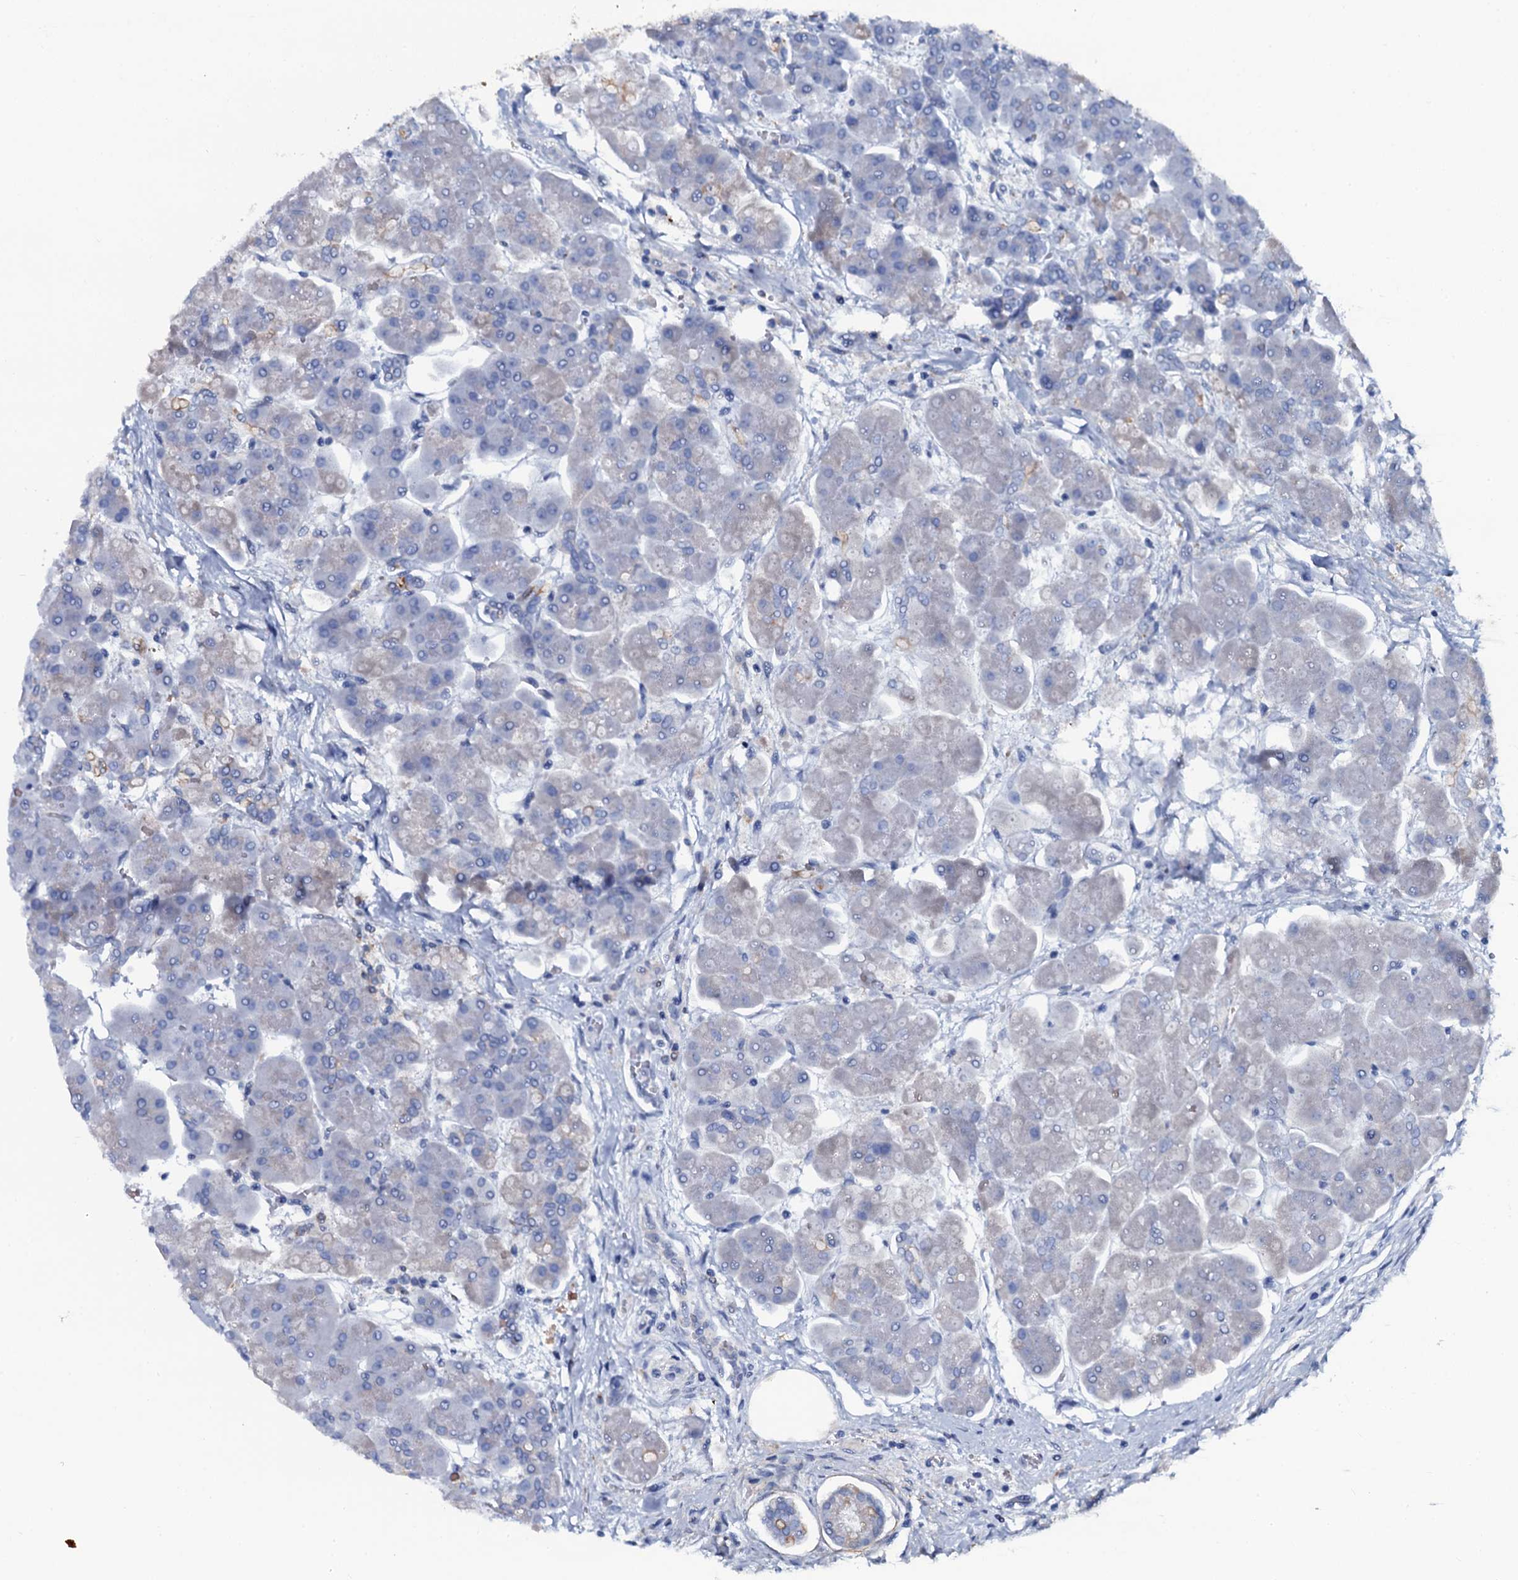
{"staining": {"intensity": "weak", "quantity": "25%-75%", "location": "cytoplasmic/membranous"}, "tissue": "pancreas", "cell_type": "Exocrine glandular cells", "image_type": "normal", "snomed": [{"axis": "morphology", "description": "Normal tissue, NOS"}, {"axis": "topography", "description": "Pancreas"}], "caption": "A brown stain highlights weak cytoplasmic/membranous positivity of a protein in exocrine glandular cells of unremarkable pancreas. (brown staining indicates protein expression, while blue staining denotes nuclei).", "gene": "OTOL1", "patient": {"sex": "male", "age": 66}}